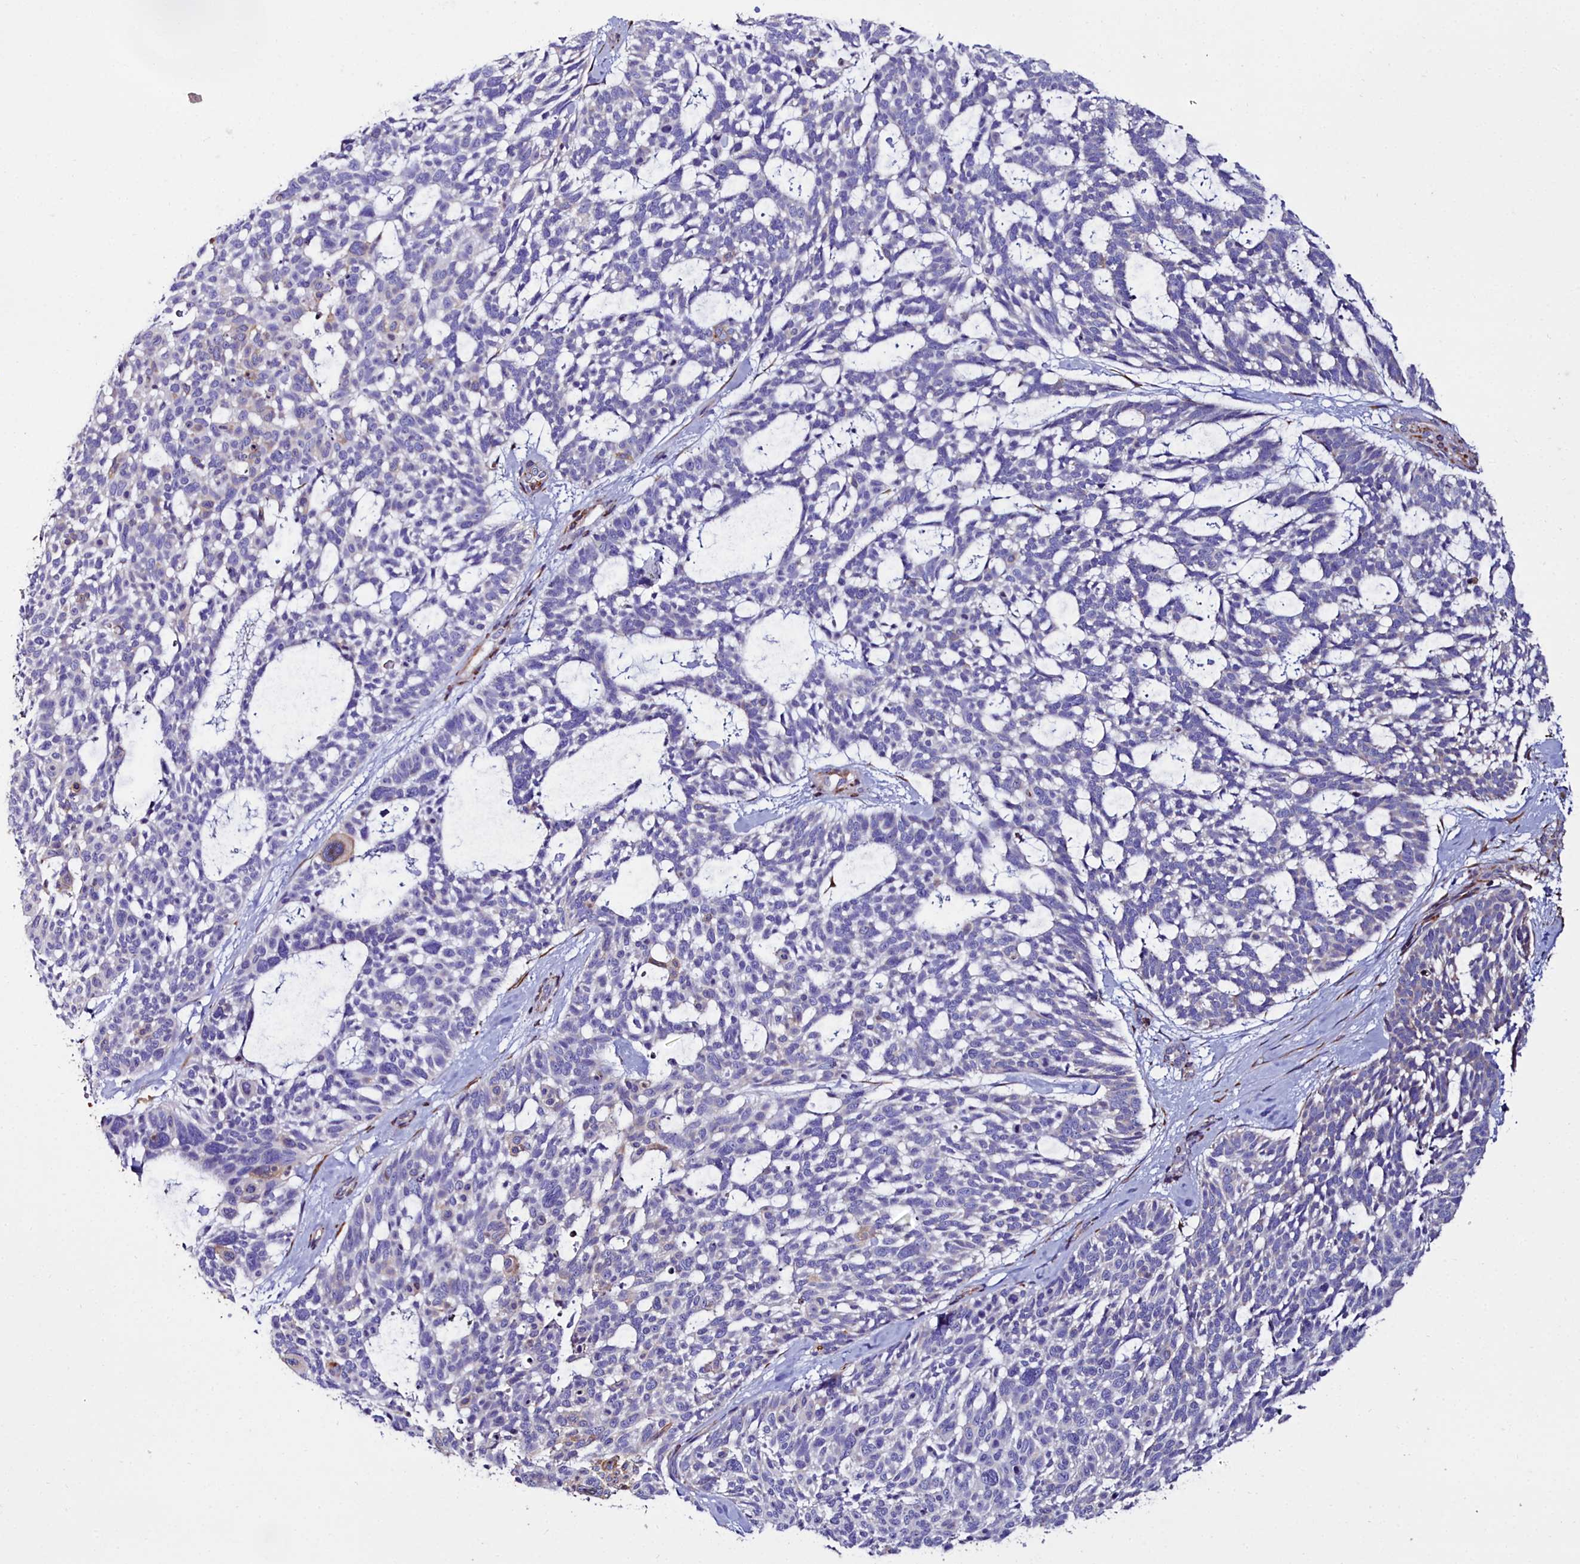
{"staining": {"intensity": "negative", "quantity": "none", "location": "none"}, "tissue": "skin cancer", "cell_type": "Tumor cells", "image_type": "cancer", "snomed": [{"axis": "morphology", "description": "Basal cell carcinoma"}, {"axis": "topography", "description": "Skin"}], "caption": "Tumor cells show no significant protein staining in skin basal cell carcinoma.", "gene": "TXNDC5", "patient": {"sex": "male", "age": 88}}